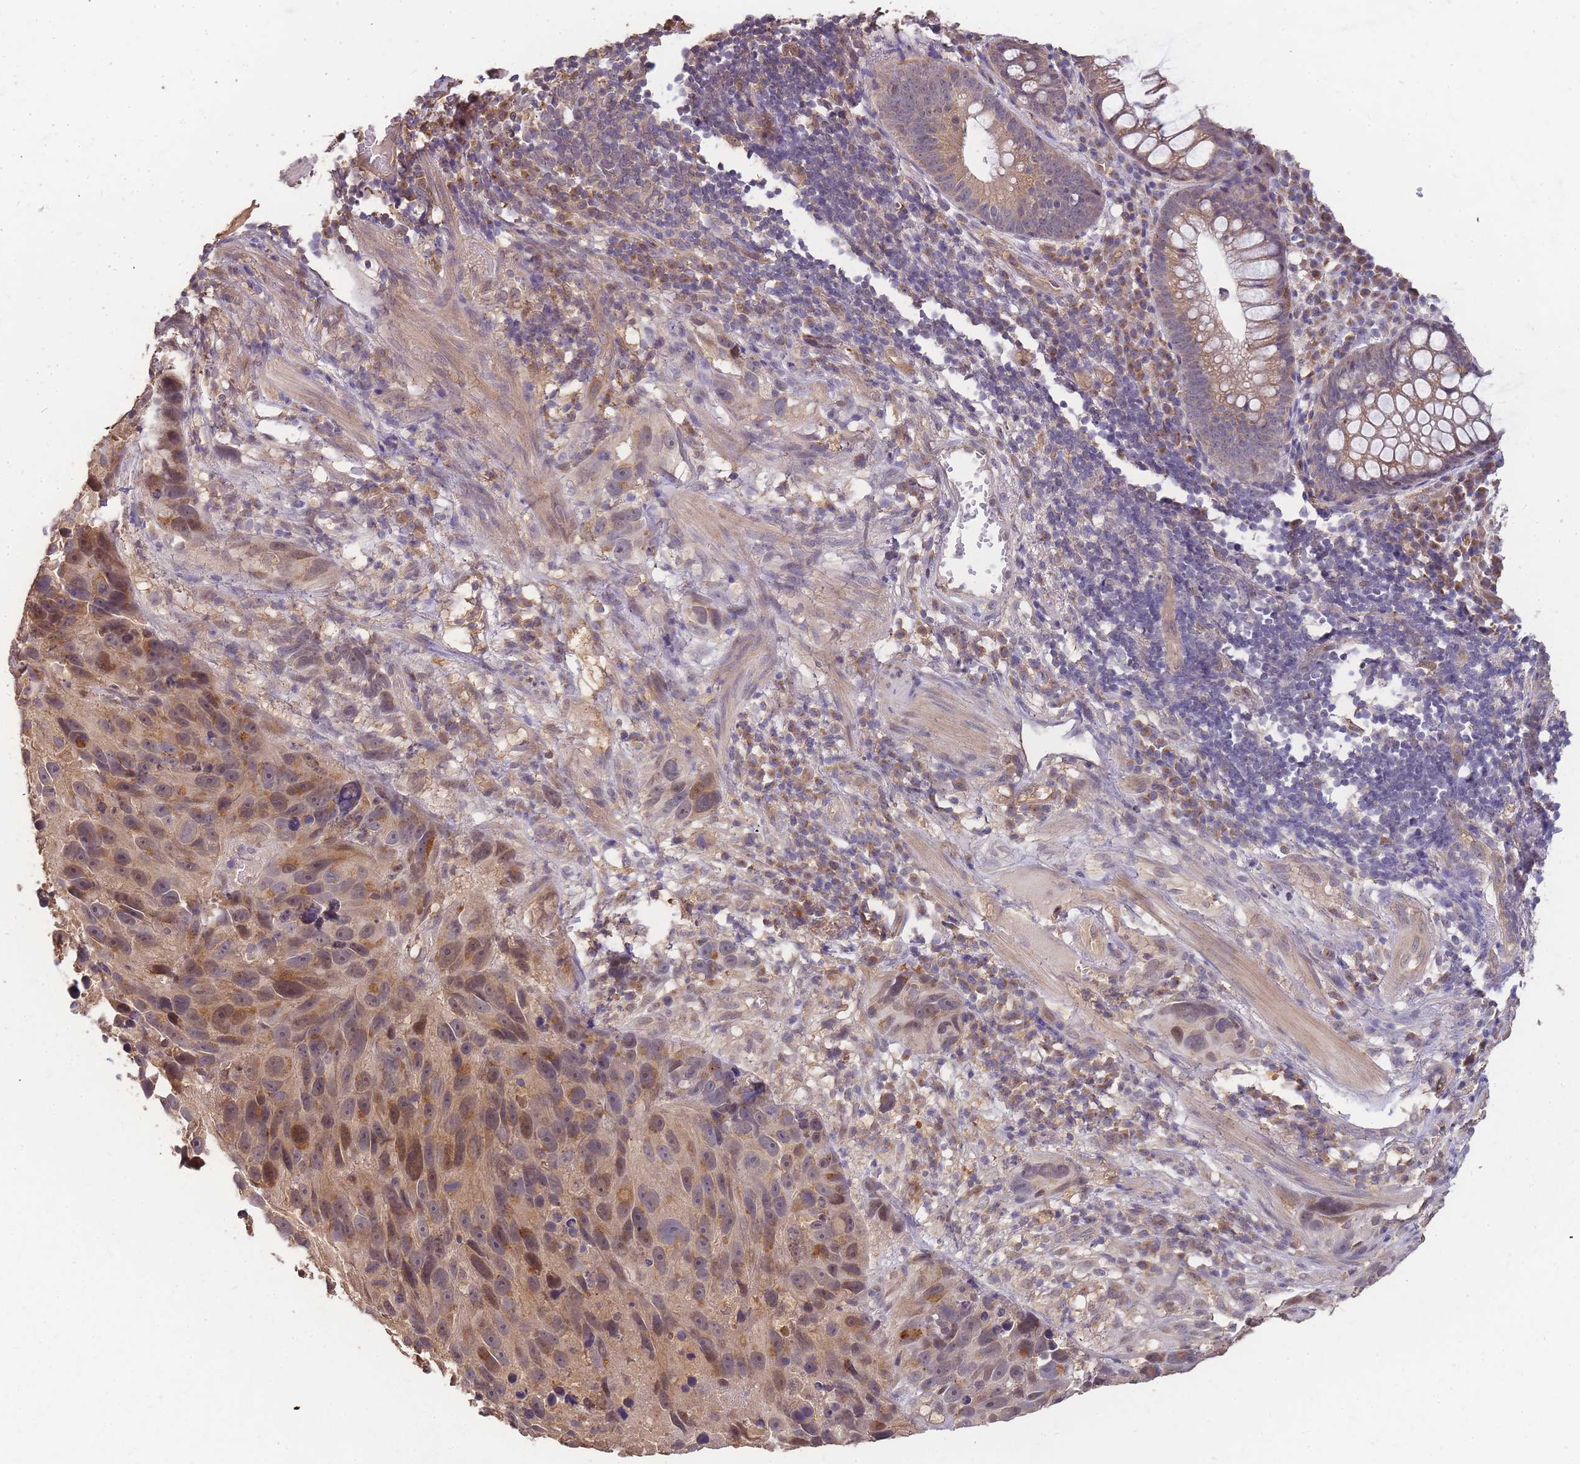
{"staining": {"intensity": "moderate", "quantity": "25%-75%", "location": "cytoplasmic/membranous,nuclear"}, "tissue": "melanoma", "cell_type": "Tumor cells", "image_type": "cancer", "snomed": [{"axis": "morphology", "description": "Malignant melanoma, NOS"}, {"axis": "topography", "description": "Skin"}], "caption": "Malignant melanoma tissue demonstrates moderate cytoplasmic/membranous and nuclear staining in about 25%-75% of tumor cells, visualized by immunohistochemistry. (DAB IHC with brightfield microscopy, high magnification).", "gene": "CDKN2AIPNL", "patient": {"sex": "male", "age": 84}}